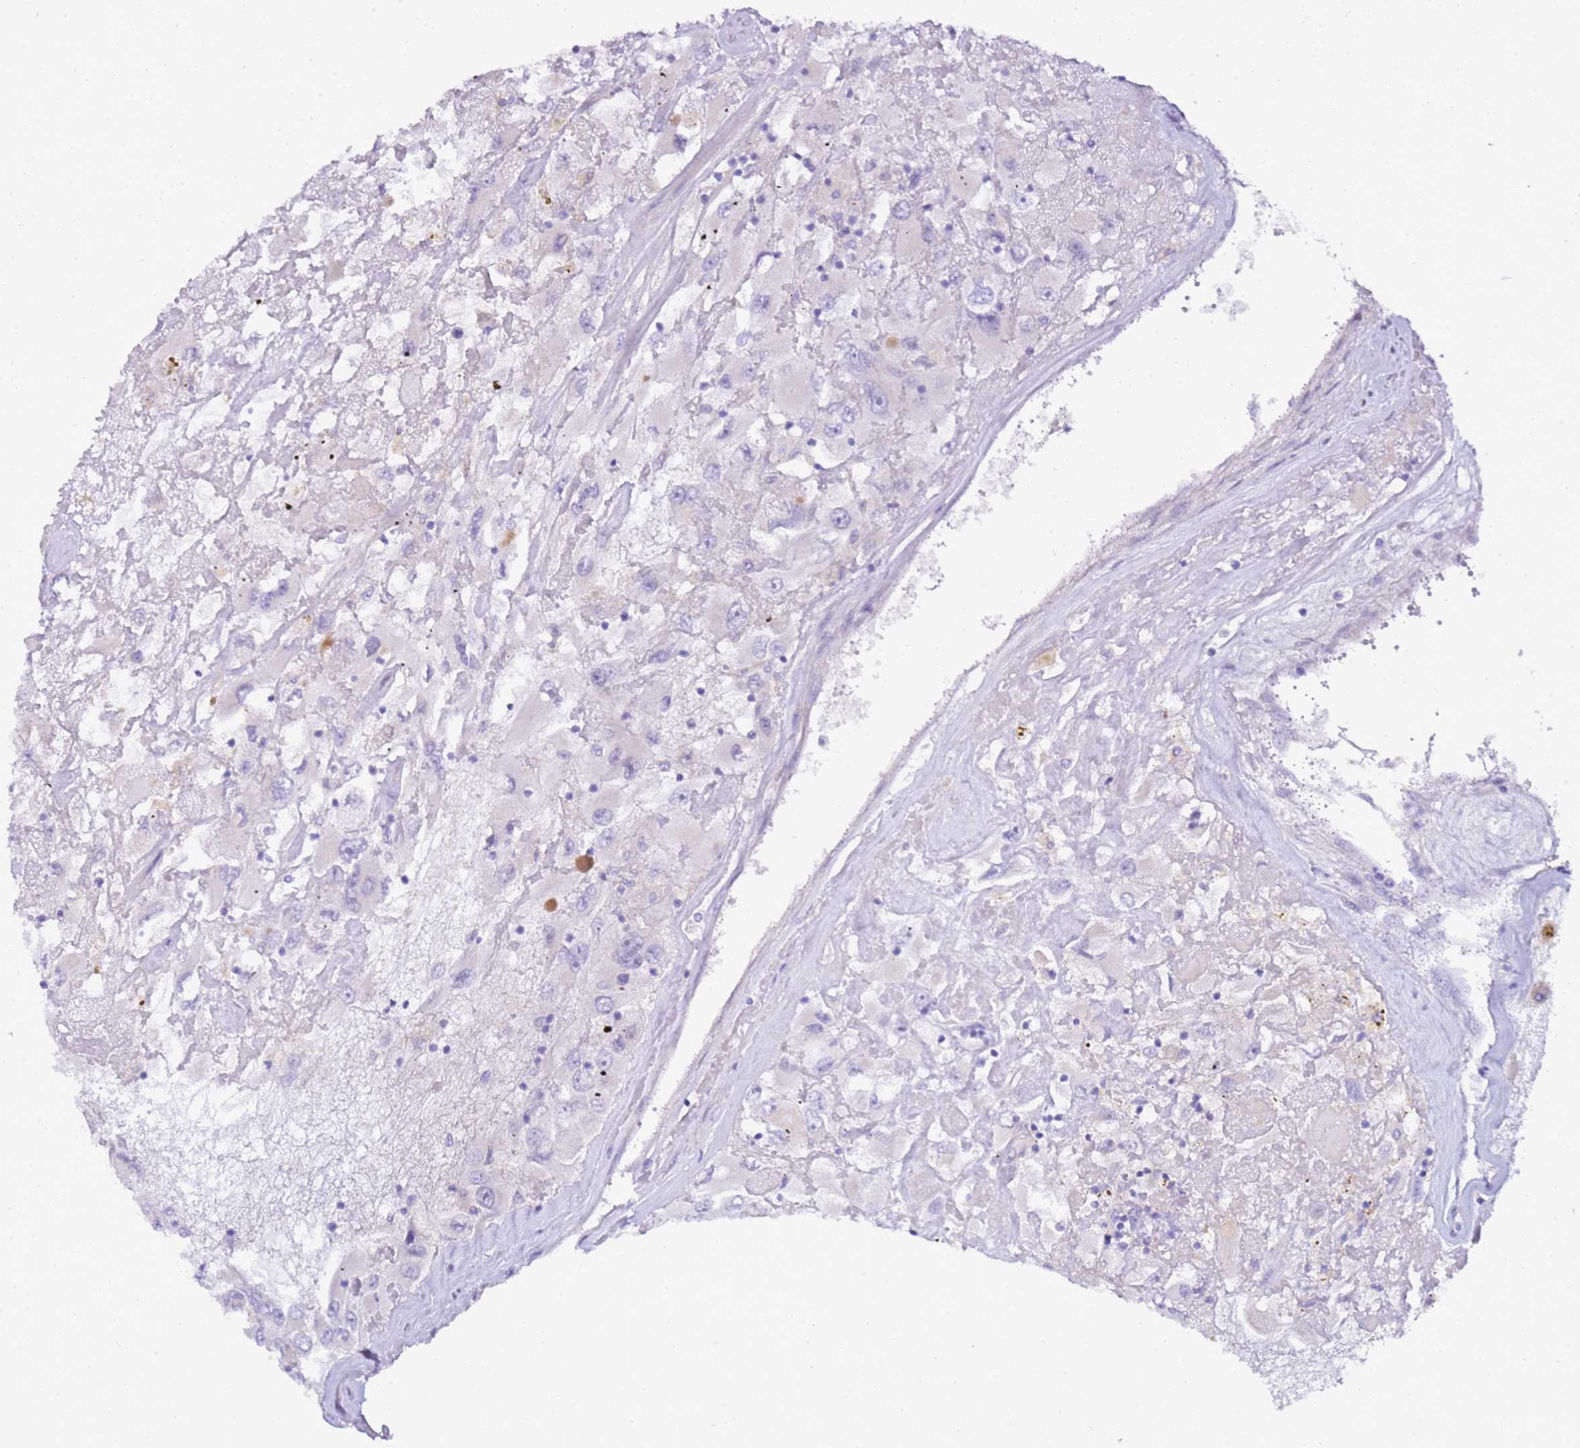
{"staining": {"intensity": "negative", "quantity": "none", "location": "none"}, "tissue": "renal cancer", "cell_type": "Tumor cells", "image_type": "cancer", "snomed": [{"axis": "morphology", "description": "Adenocarcinoma, NOS"}, {"axis": "topography", "description": "Kidney"}], "caption": "Protein analysis of renal cancer (adenocarcinoma) shows no significant staining in tumor cells.", "gene": "DCDC2B", "patient": {"sex": "female", "age": 52}}